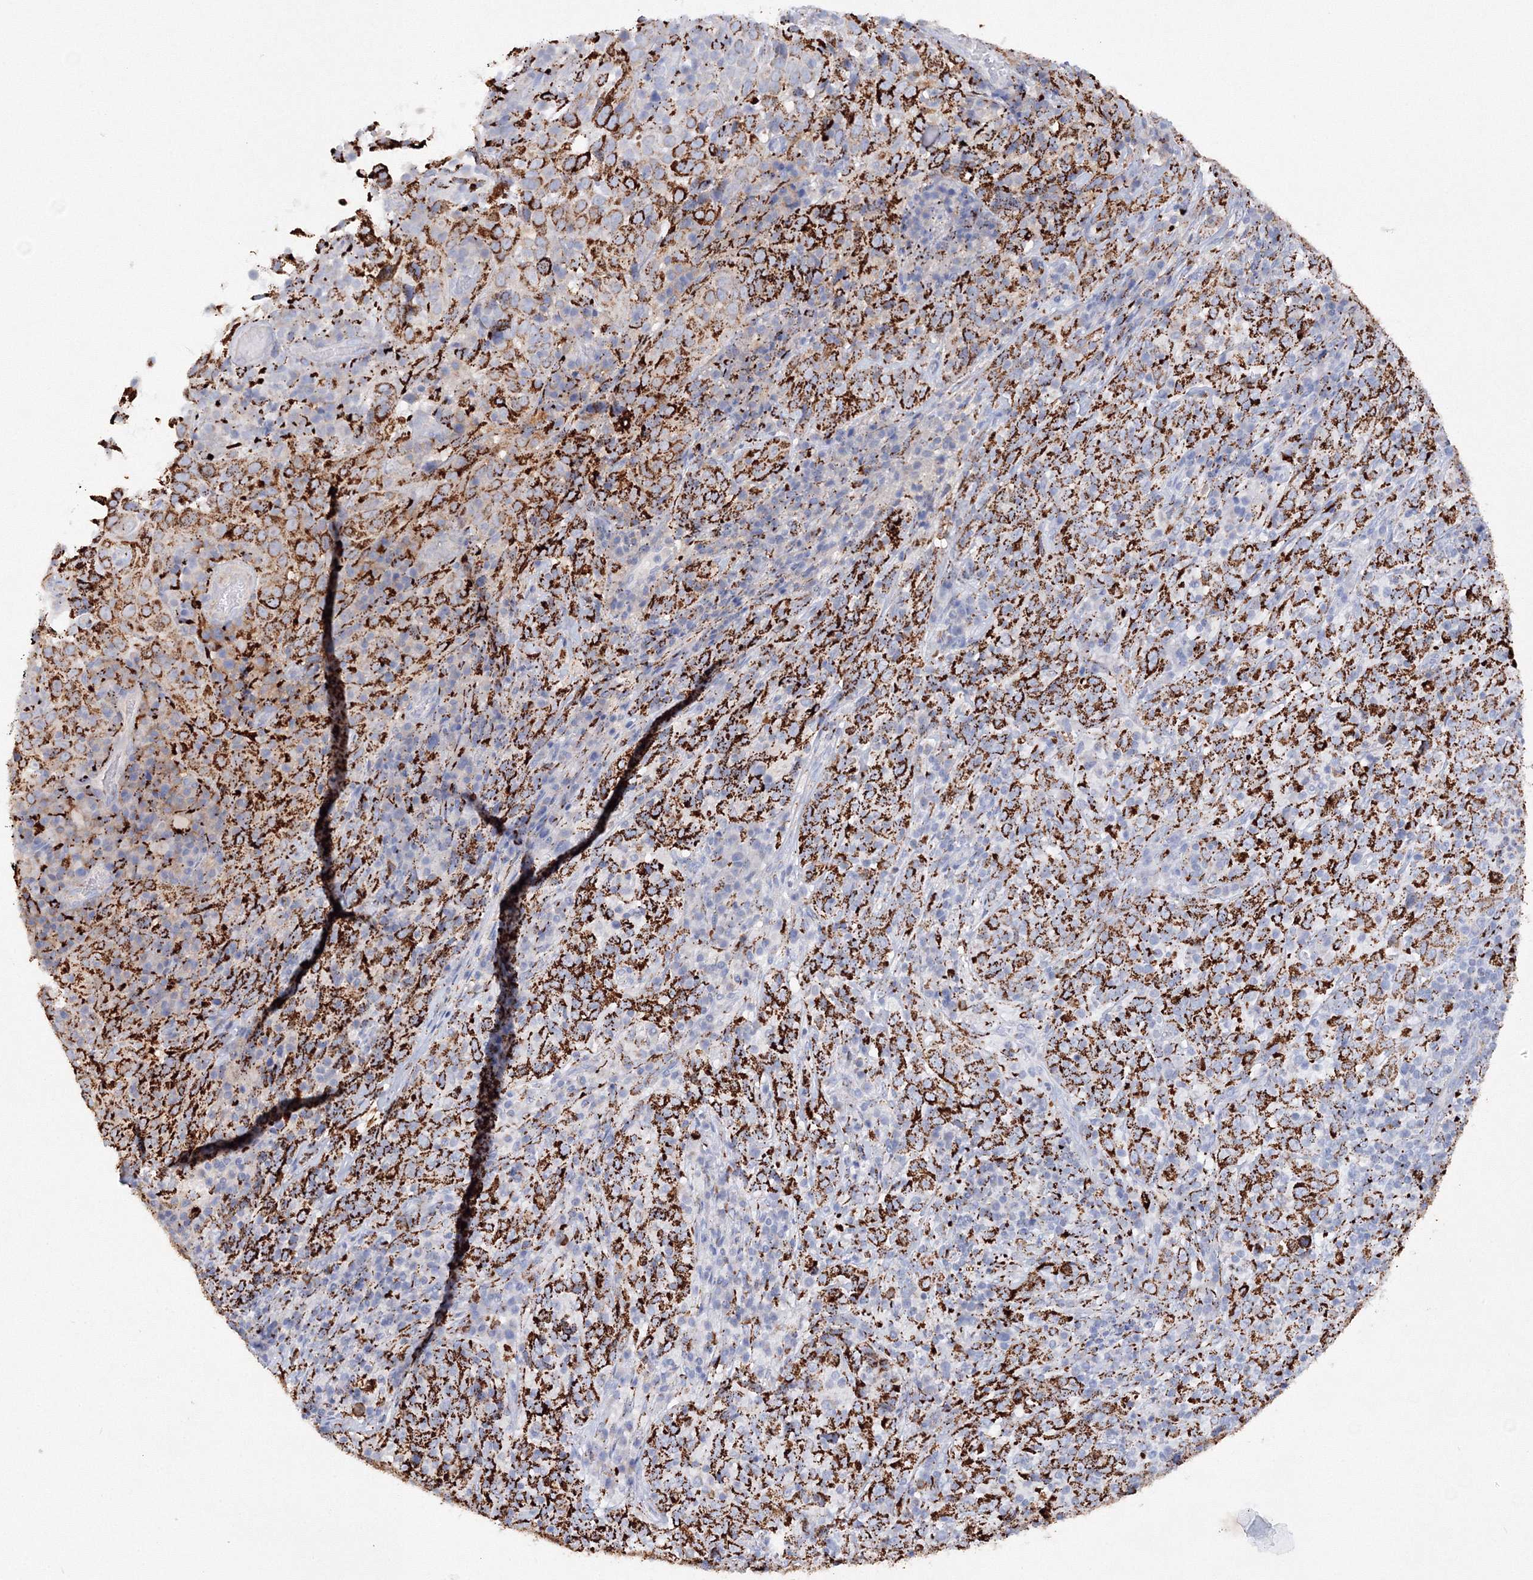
{"staining": {"intensity": "strong", "quantity": ">75%", "location": "cytoplasmic/membranous"}, "tissue": "cervical cancer", "cell_type": "Tumor cells", "image_type": "cancer", "snomed": [{"axis": "morphology", "description": "Squamous cell carcinoma, NOS"}, {"axis": "topography", "description": "Cervix"}], "caption": "Protein analysis of squamous cell carcinoma (cervical) tissue reveals strong cytoplasmic/membranous expression in approximately >75% of tumor cells.", "gene": "MERTK", "patient": {"sex": "female", "age": 46}}